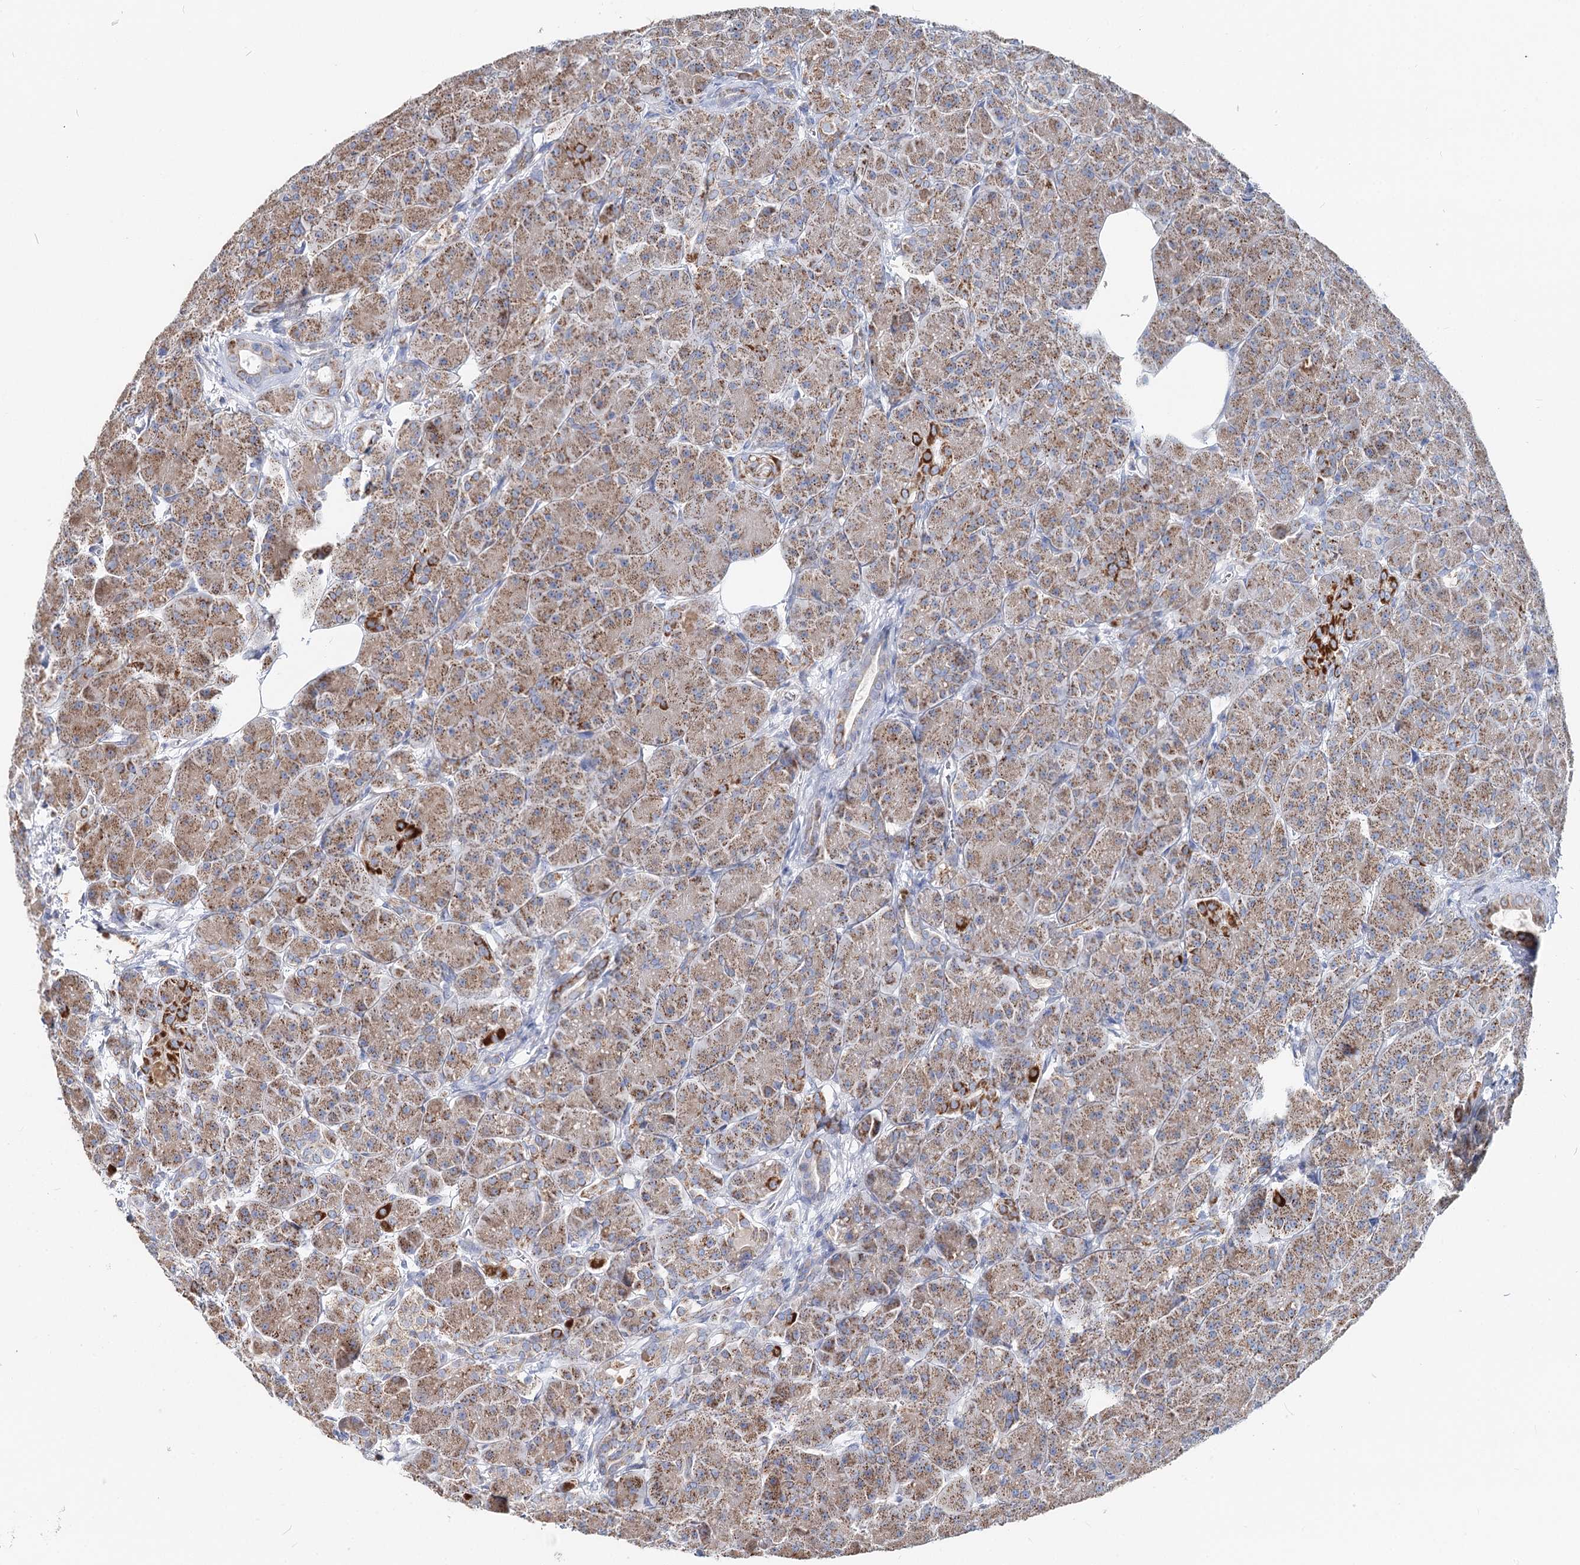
{"staining": {"intensity": "strong", "quantity": "25%-75%", "location": "cytoplasmic/membranous"}, "tissue": "pancreas", "cell_type": "Exocrine glandular cells", "image_type": "normal", "snomed": [{"axis": "morphology", "description": "Normal tissue, NOS"}, {"axis": "topography", "description": "Pancreas"}], "caption": "Protein analysis of unremarkable pancreas shows strong cytoplasmic/membranous expression in approximately 25%-75% of exocrine glandular cells.", "gene": "MCCC2", "patient": {"sex": "male", "age": 63}}